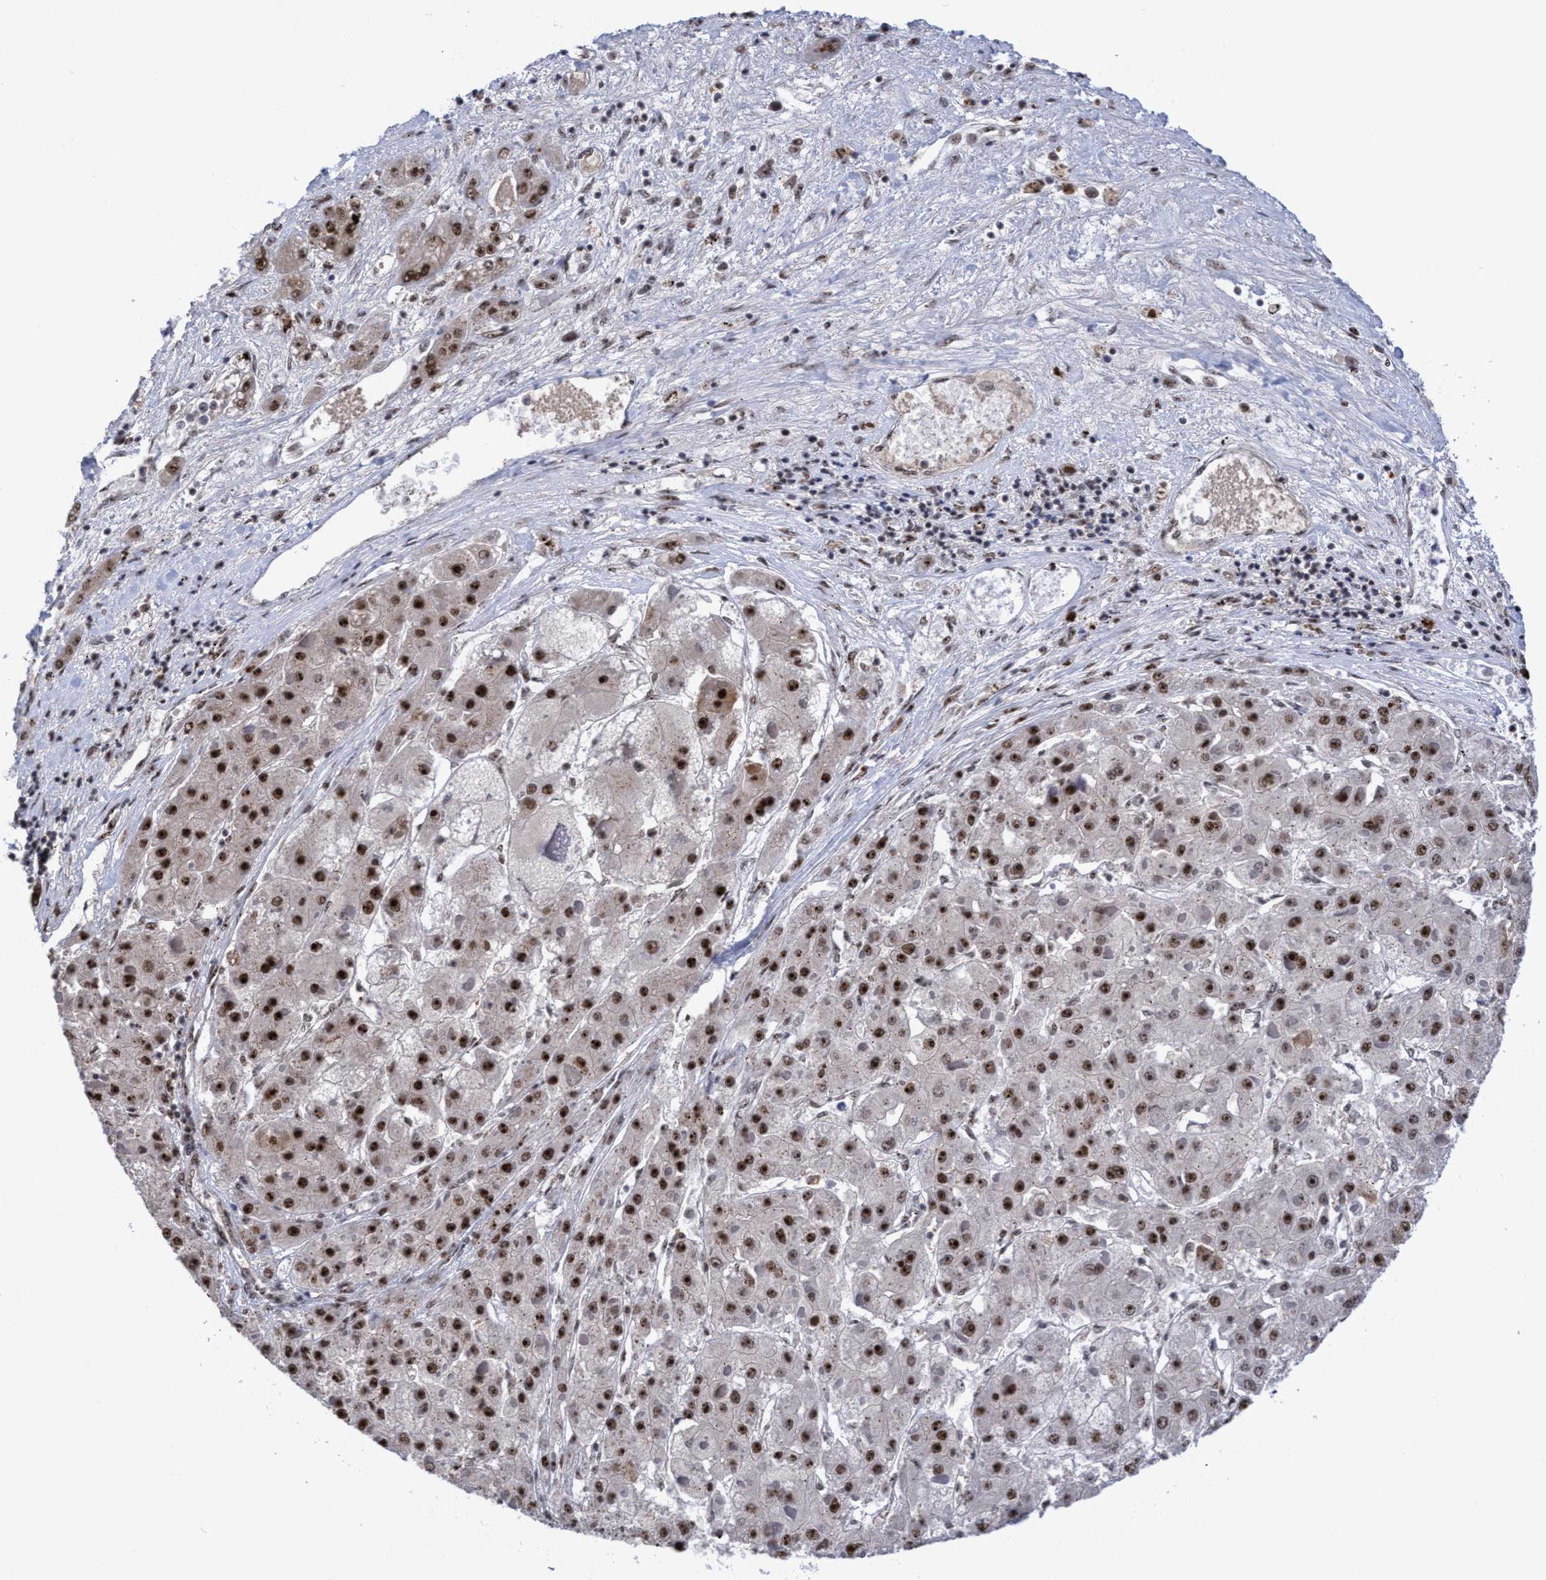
{"staining": {"intensity": "strong", "quantity": ">75%", "location": "nuclear"}, "tissue": "liver cancer", "cell_type": "Tumor cells", "image_type": "cancer", "snomed": [{"axis": "morphology", "description": "Carcinoma, Hepatocellular, NOS"}, {"axis": "topography", "description": "Liver"}], "caption": "Liver hepatocellular carcinoma stained with a brown dye demonstrates strong nuclear positive expression in about >75% of tumor cells.", "gene": "EFCAB10", "patient": {"sex": "female", "age": 73}}